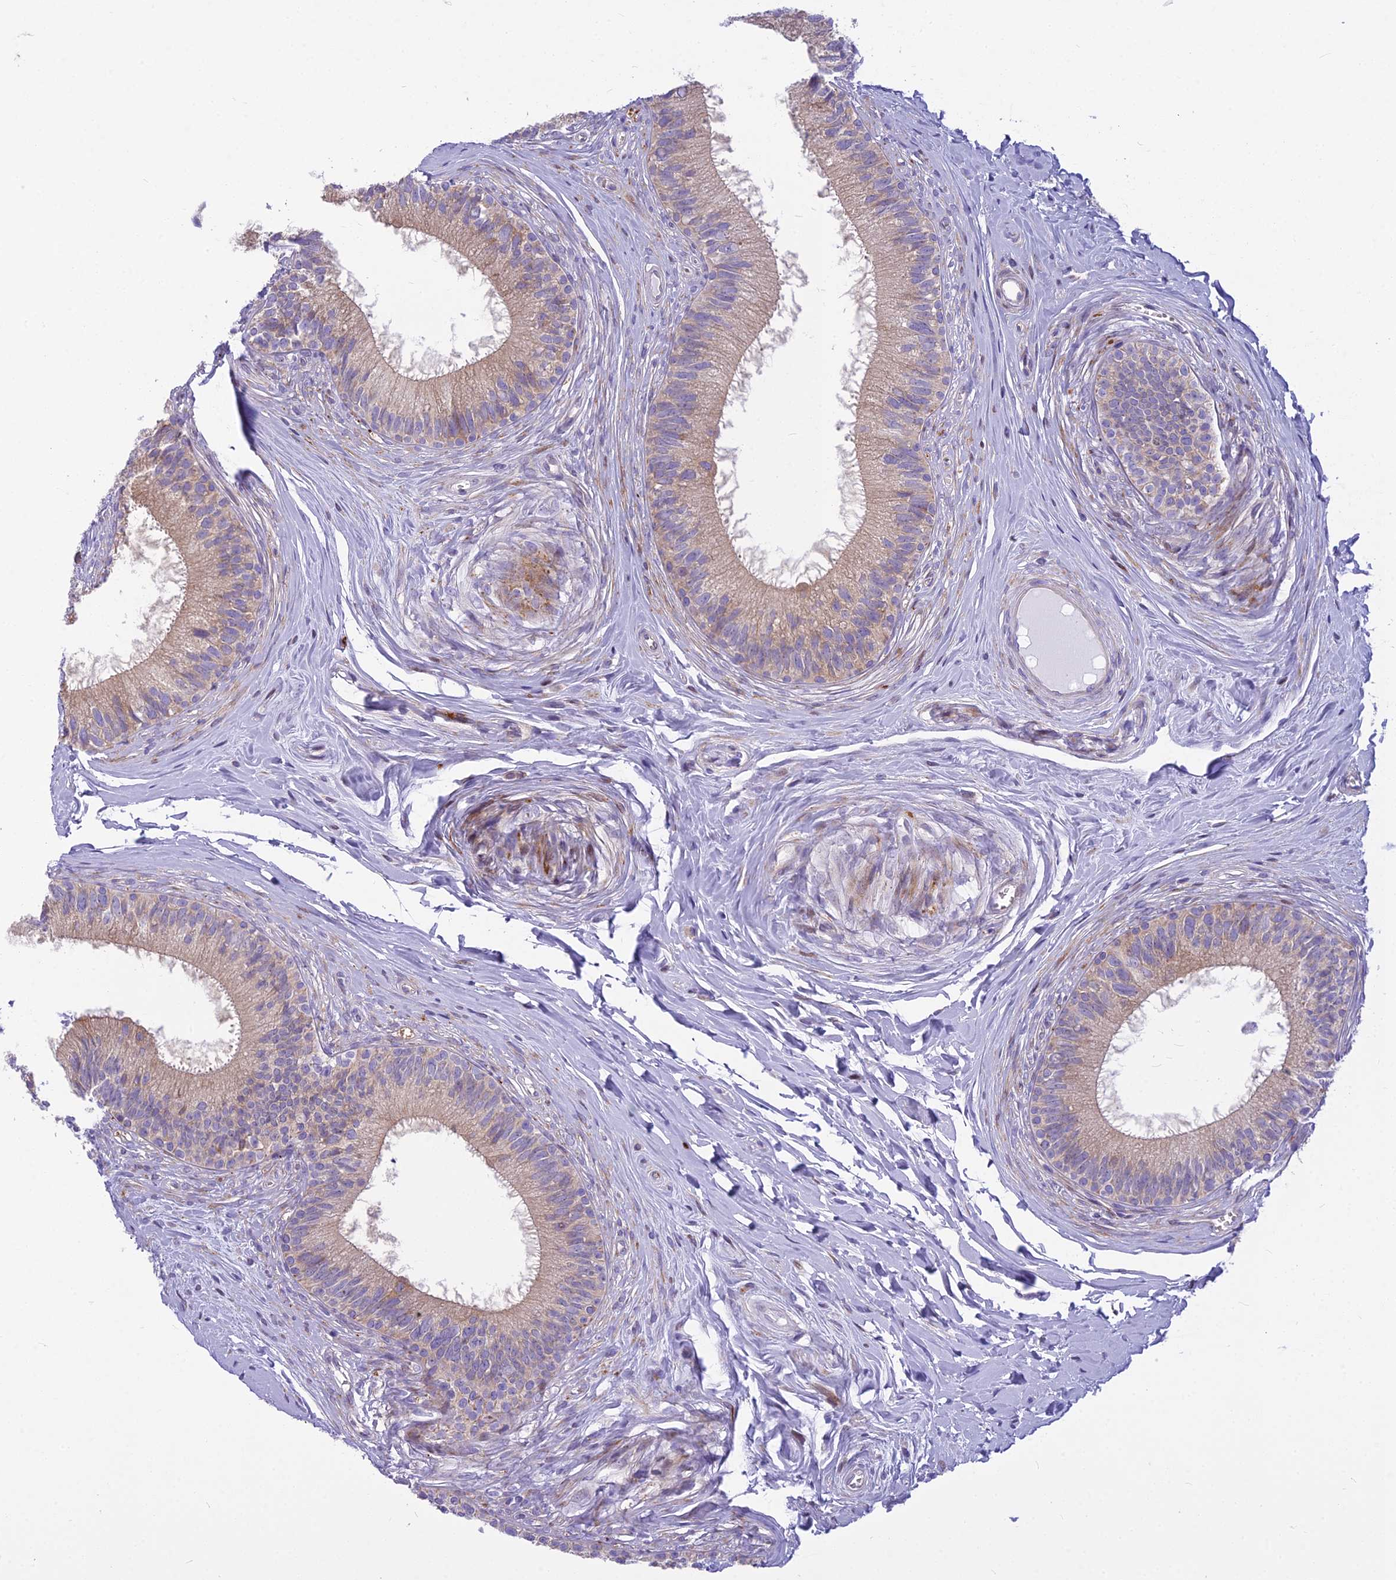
{"staining": {"intensity": "moderate", "quantity": "25%-75%", "location": "cytoplasmic/membranous"}, "tissue": "epididymis", "cell_type": "Glandular cells", "image_type": "normal", "snomed": [{"axis": "morphology", "description": "Normal tissue, NOS"}, {"axis": "topography", "description": "Epididymis"}], "caption": "Glandular cells exhibit medium levels of moderate cytoplasmic/membranous positivity in about 25%-75% of cells in unremarkable epididymis.", "gene": "PCDHB14", "patient": {"sex": "male", "age": 33}}